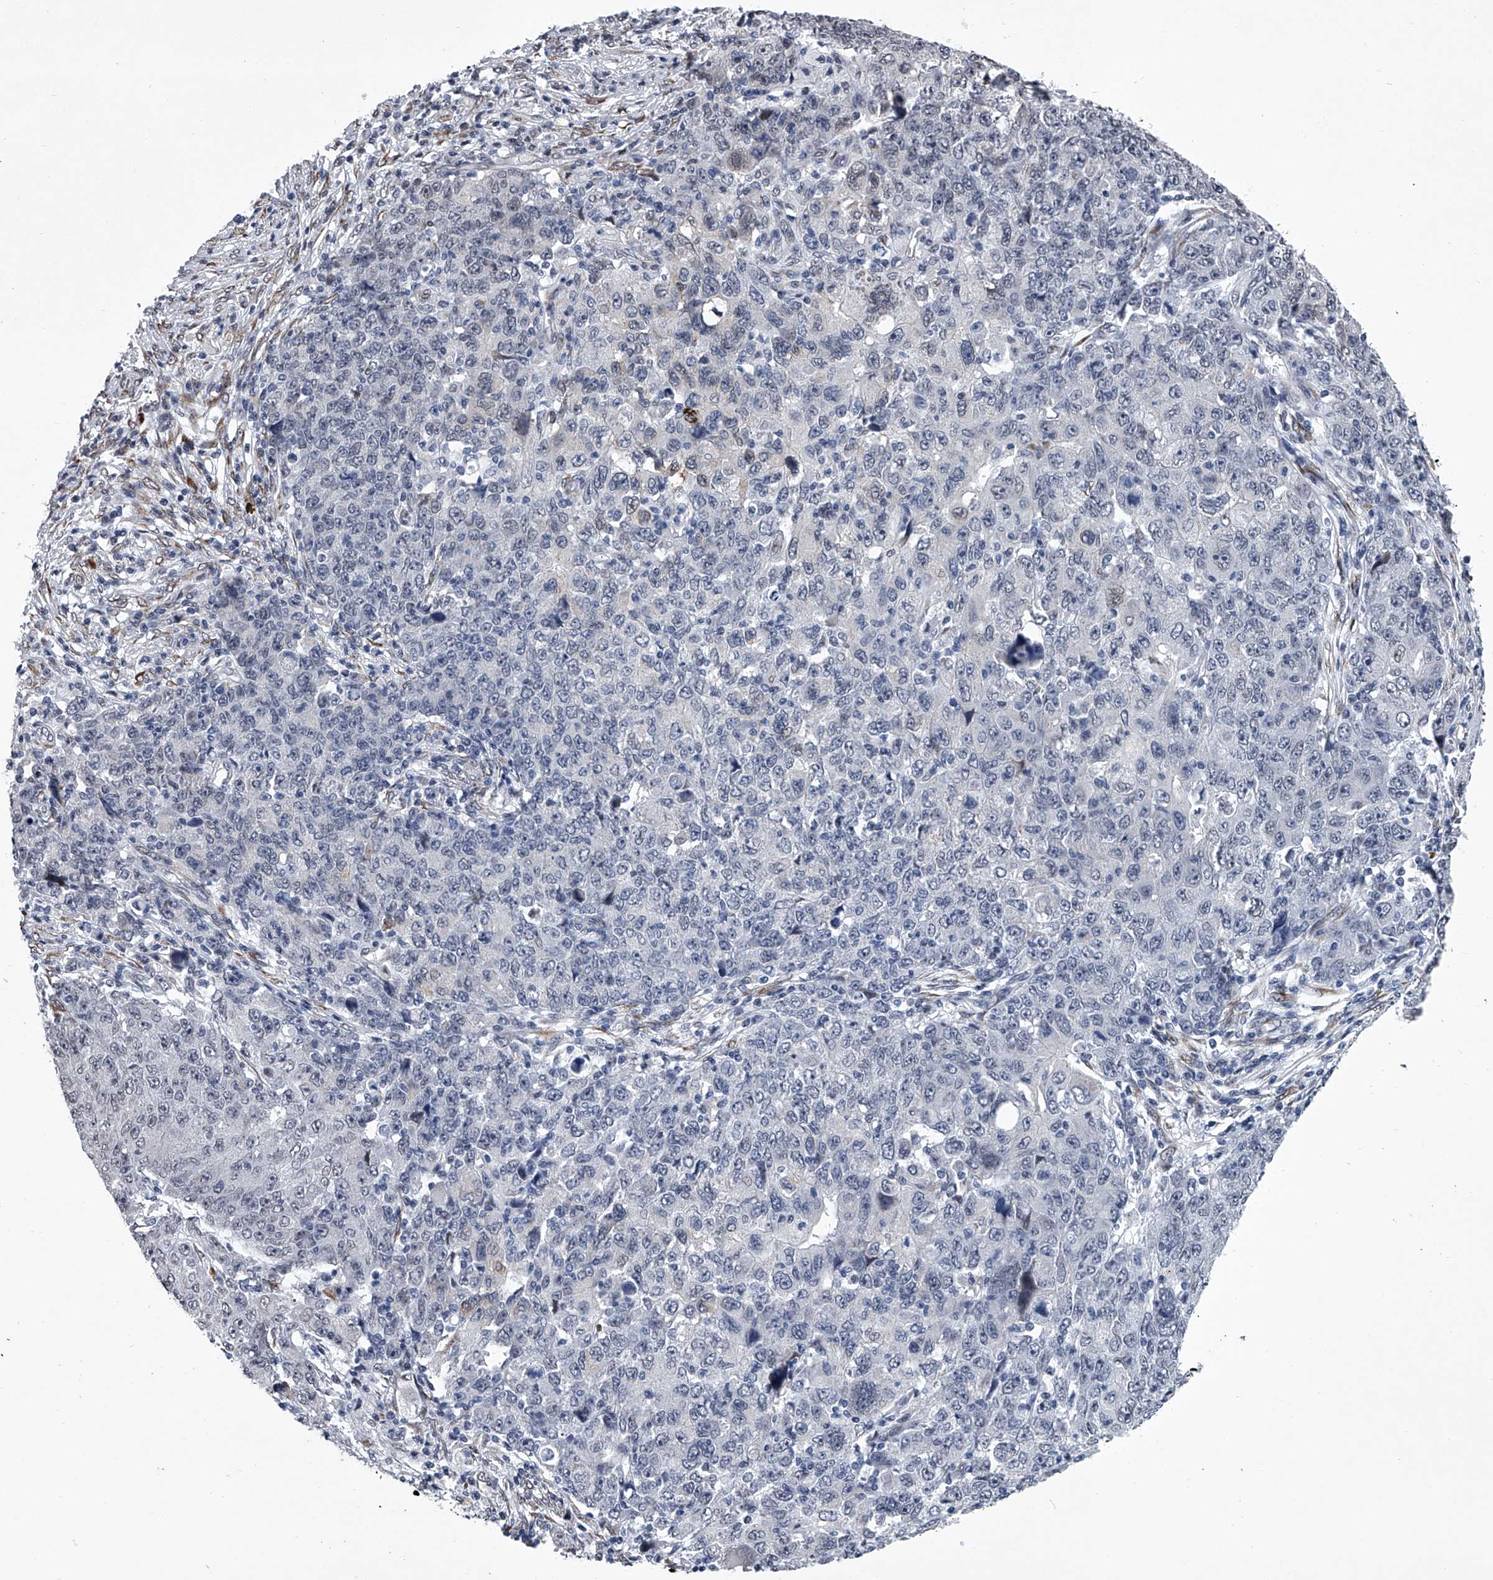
{"staining": {"intensity": "negative", "quantity": "none", "location": "none"}, "tissue": "ovarian cancer", "cell_type": "Tumor cells", "image_type": "cancer", "snomed": [{"axis": "morphology", "description": "Carcinoma, endometroid"}, {"axis": "topography", "description": "Ovary"}], "caption": "Immunohistochemistry histopathology image of neoplastic tissue: human ovarian cancer stained with DAB displays no significant protein staining in tumor cells.", "gene": "PPP2R5D", "patient": {"sex": "female", "age": 42}}